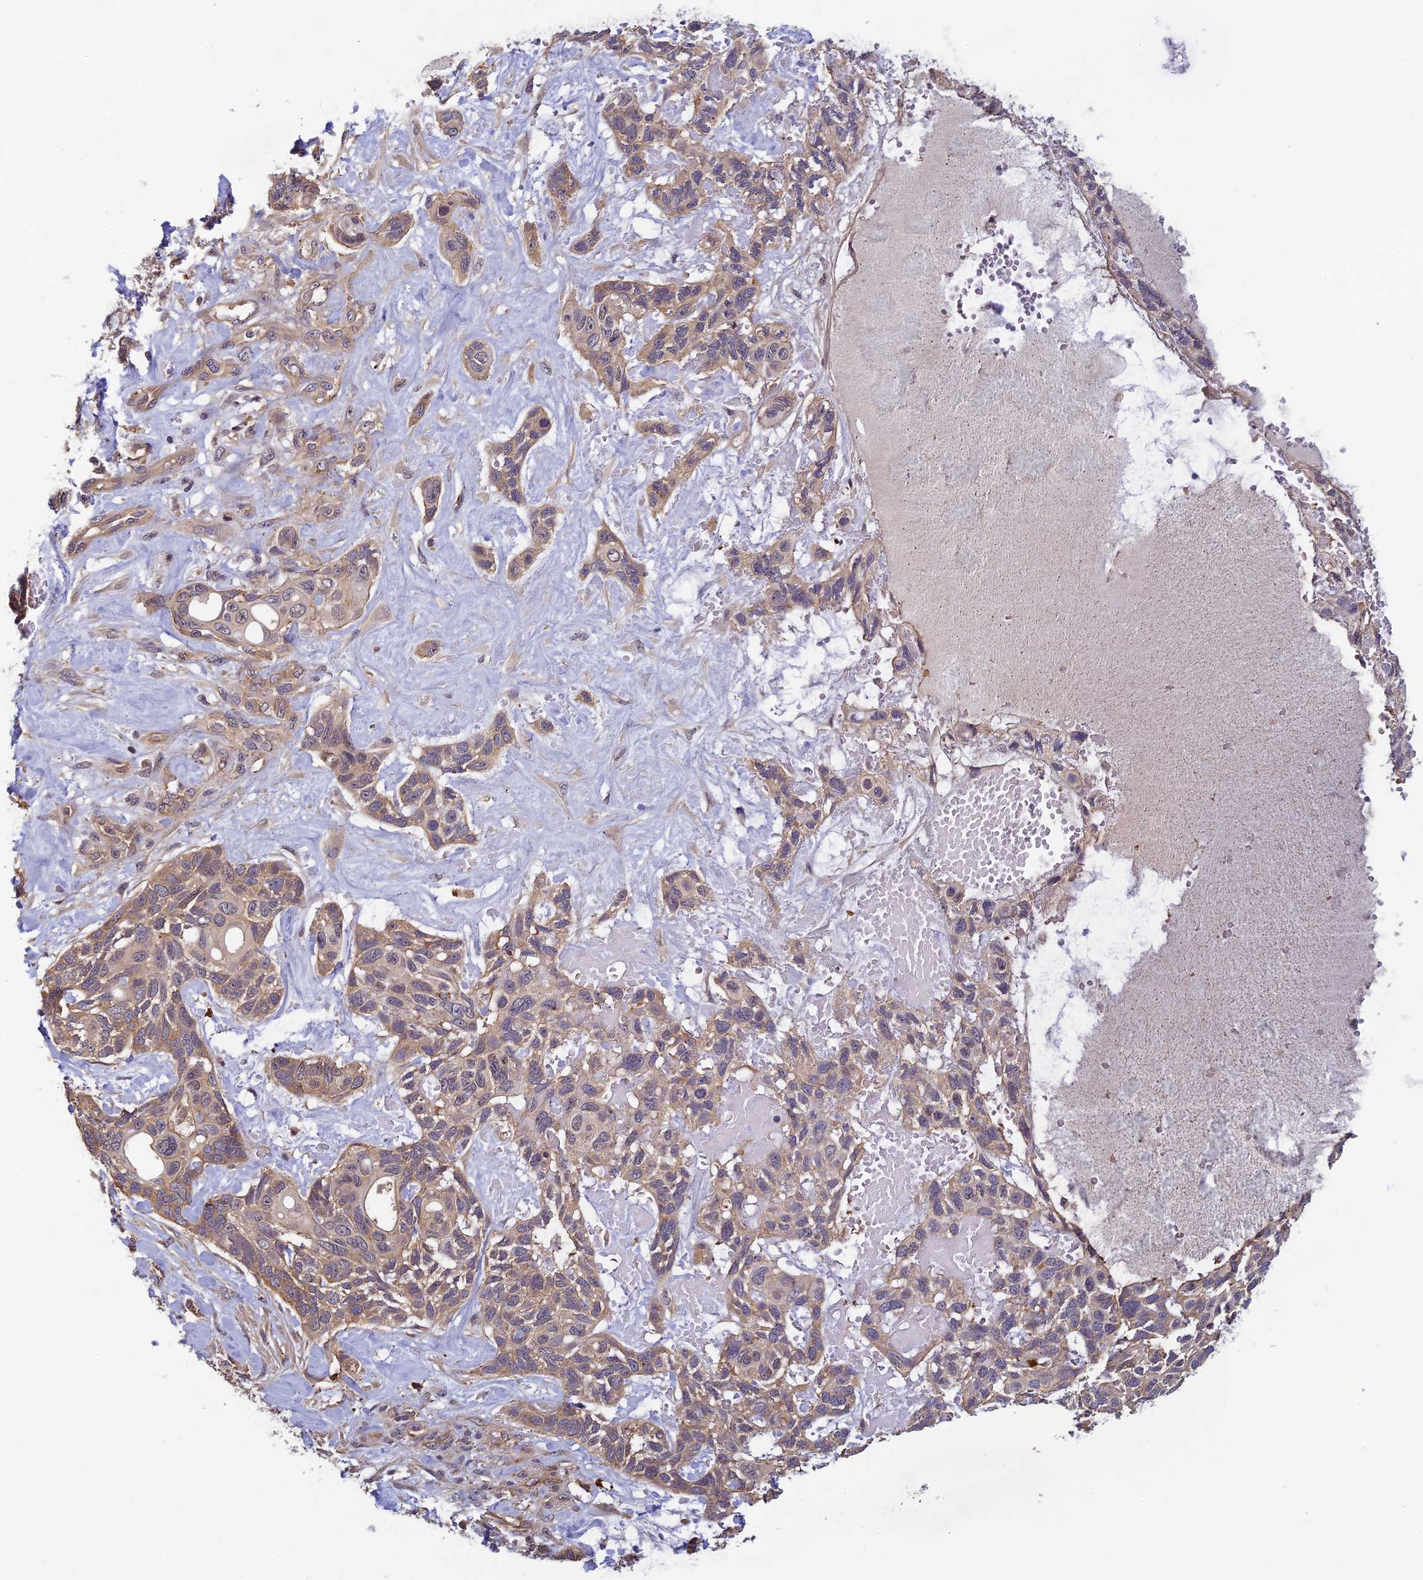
{"staining": {"intensity": "weak", "quantity": ">75%", "location": "cytoplasmic/membranous"}, "tissue": "skin cancer", "cell_type": "Tumor cells", "image_type": "cancer", "snomed": [{"axis": "morphology", "description": "Basal cell carcinoma"}, {"axis": "topography", "description": "Skin"}], "caption": "Immunohistochemistry (IHC) micrograph of neoplastic tissue: skin basal cell carcinoma stained using IHC reveals low levels of weak protein expression localized specifically in the cytoplasmic/membranous of tumor cells, appearing as a cytoplasmic/membranous brown color.", "gene": "PIKFYVE", "patient": {"sex": "male", "age": 88}}